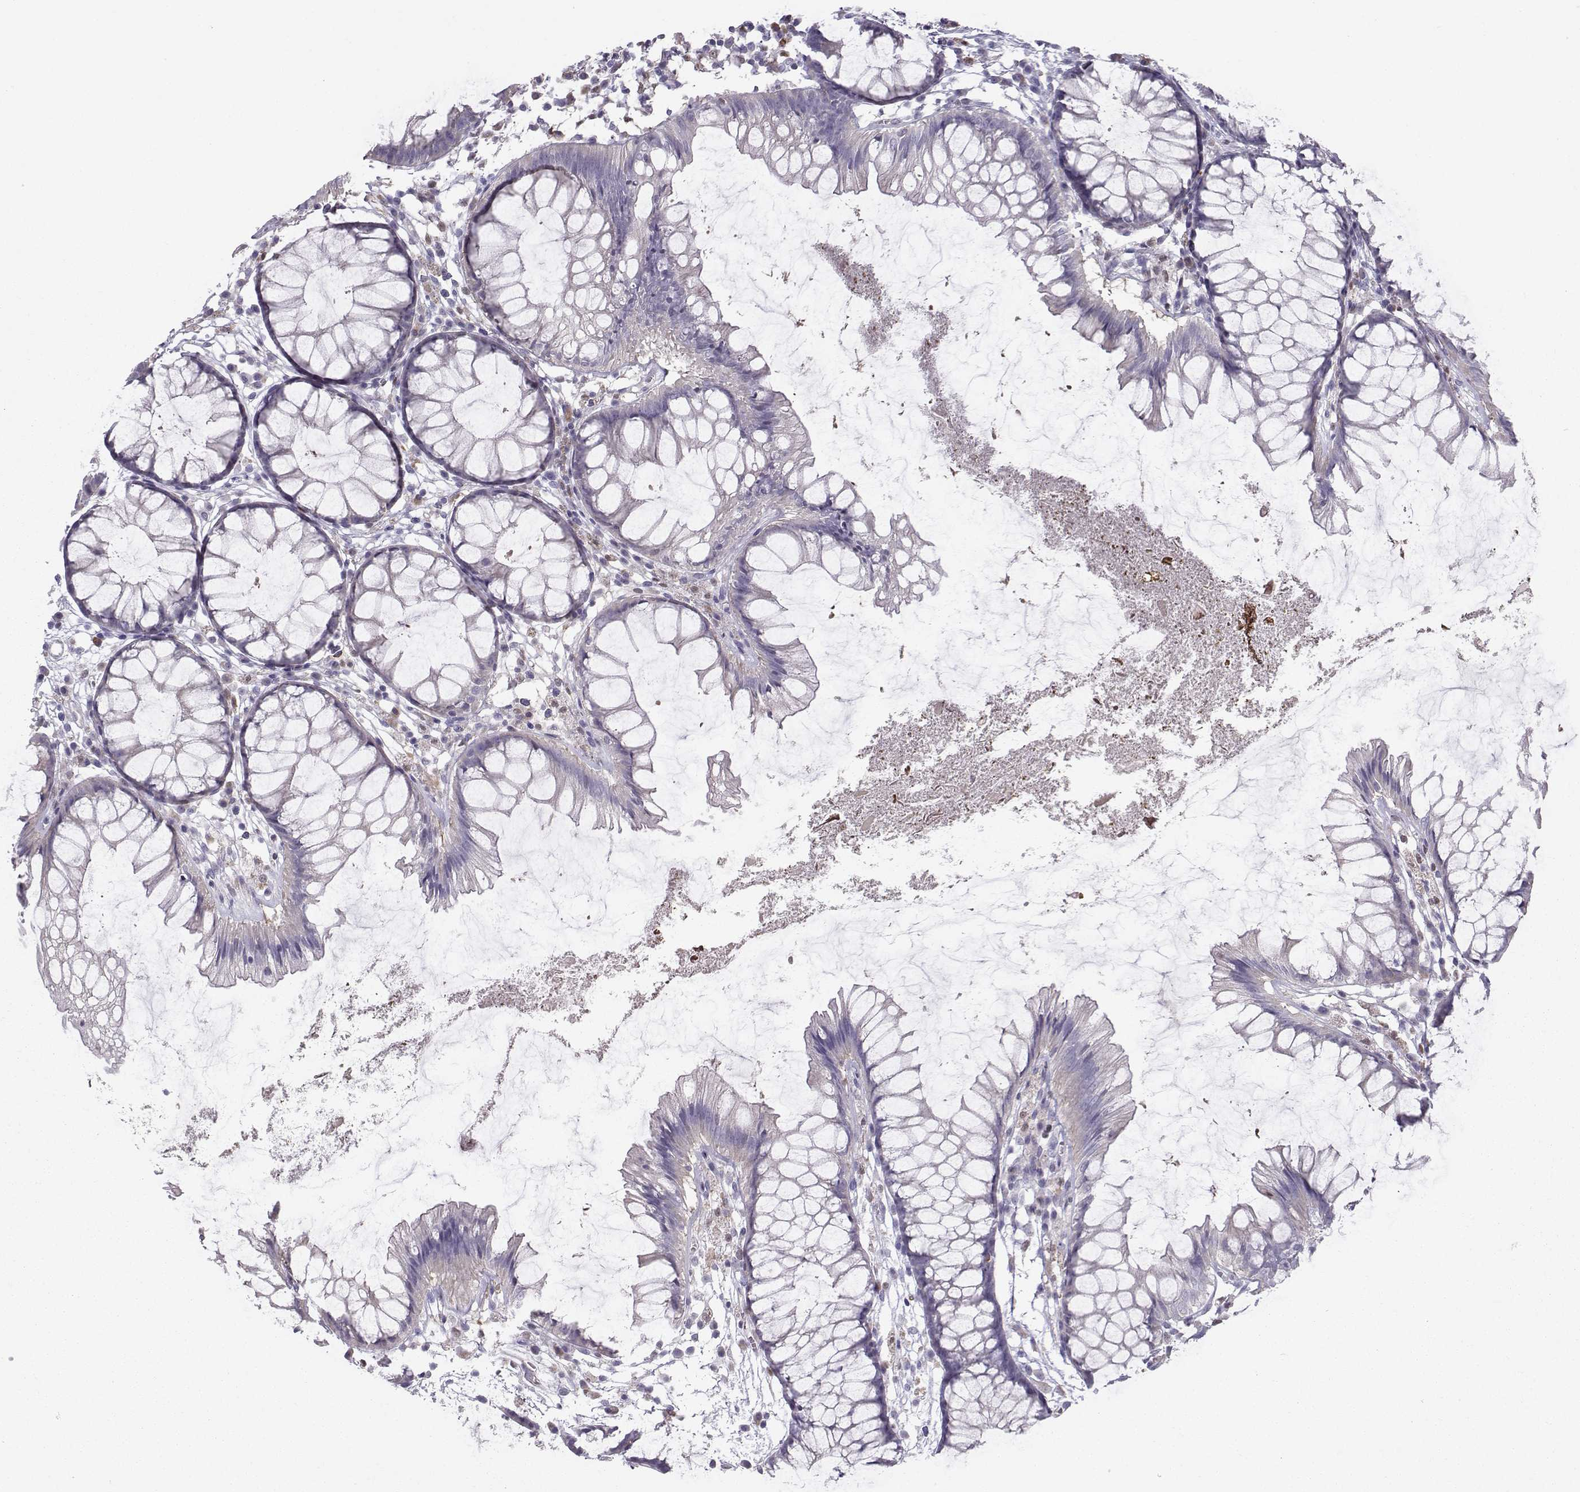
{"staining": {"intensity": "negative", "quantity": "none", "location": "none"}, "tissue": "colon", "cell_type": "Endothelial cells", "image_type": "normal", "snomed": [{"axis": "morphology", "description": "Normal tissue, NOS"}, {"axis": "morphology", "description": "Adenocarcinoma, NOS"}, {"axis": "topography", "description": "Colon"}], "caption": "The photomicrograph exhibits no significant positivity in endothelial cells of colon.", "gene": "DCLK3", "patient": {"sex": "male", "age": 65}}